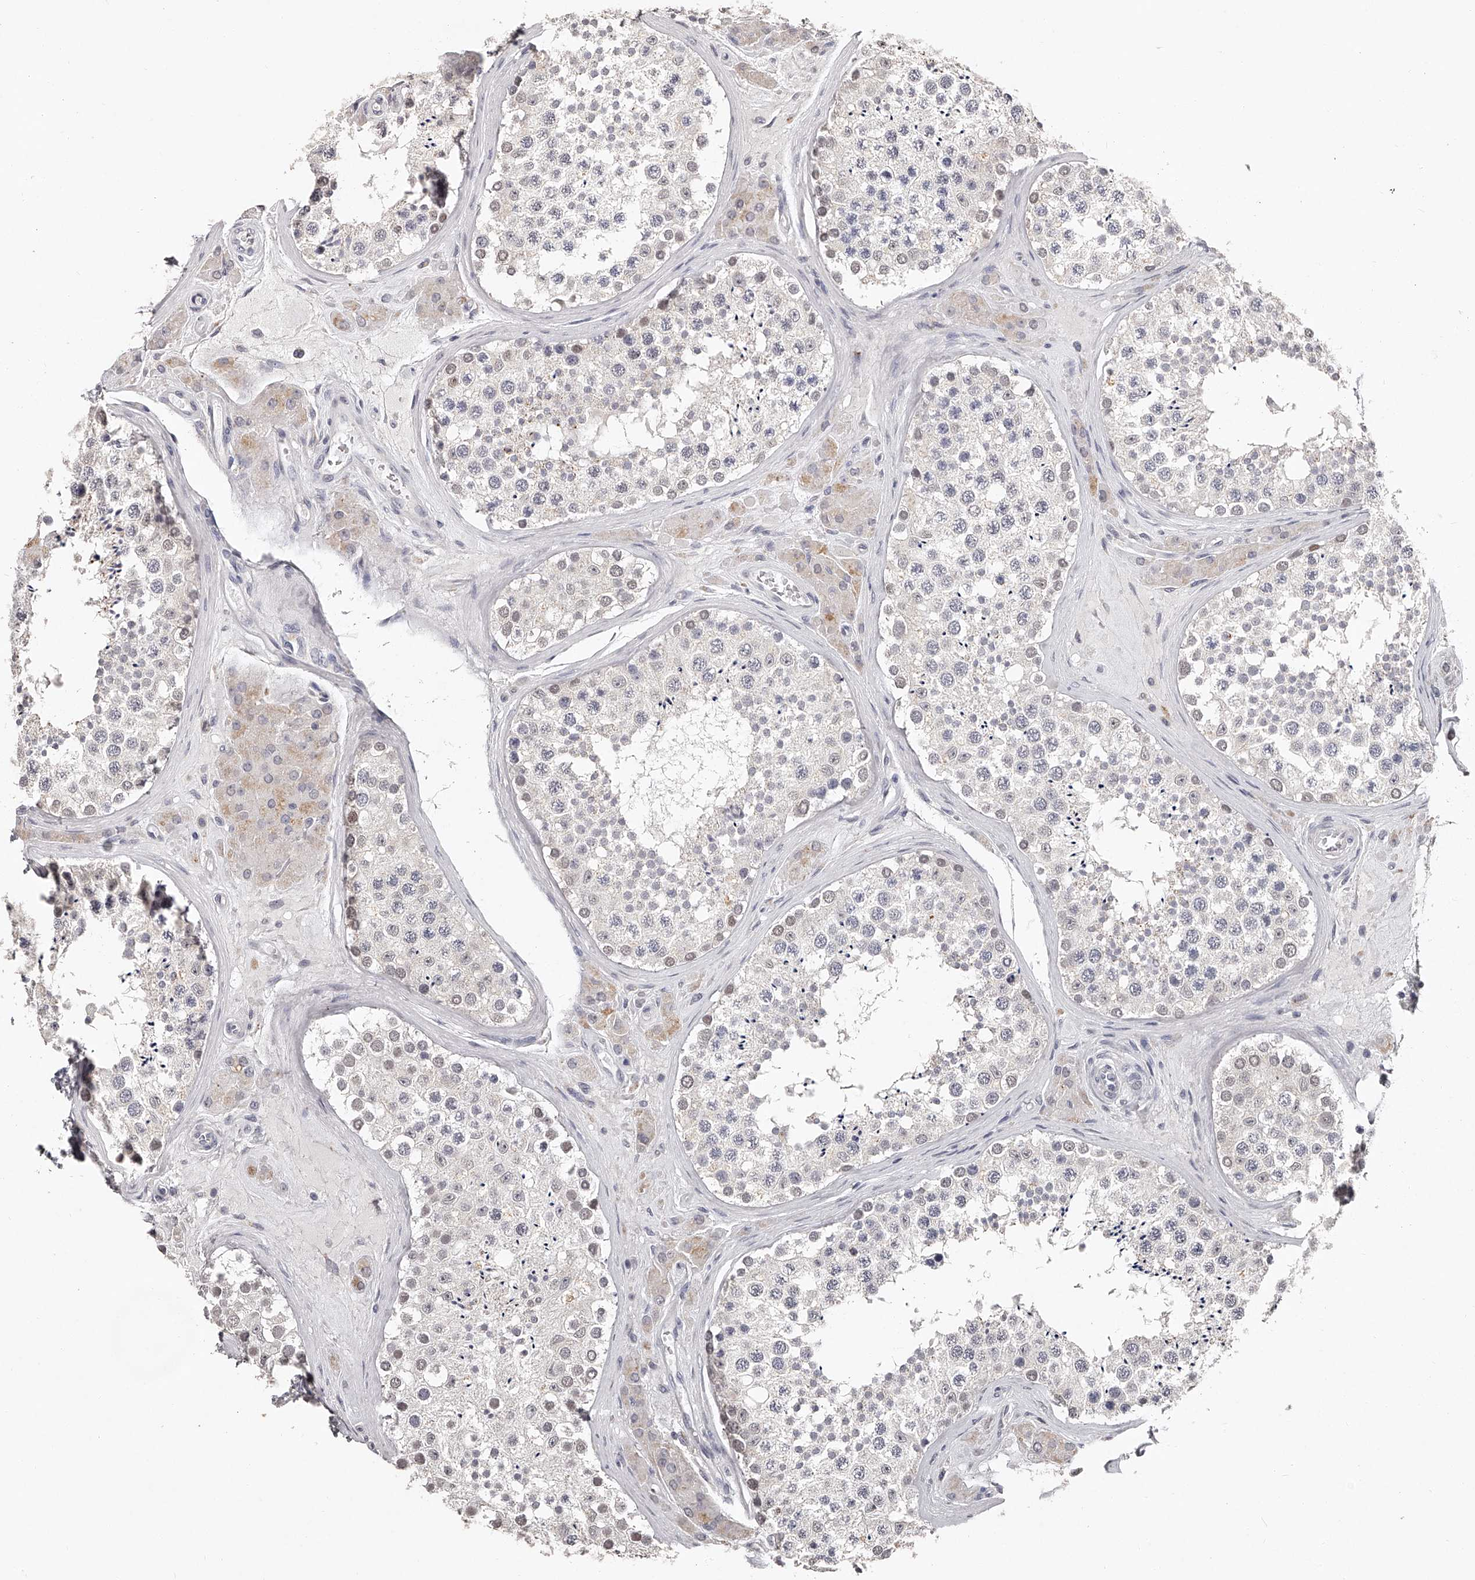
{"staining": {"intensity": "weak", "quantity": "<25%", "location": "cytoplasmic/membranous"}, "tissue": "testis", "cell_type": "Cells in seminiferous ducts", "image_type": "normal", "snomed": [{"axis": "morphology", "description": "Normal tissue, NOS"}, {"axis": "topography", "description": "Testis"}], "caption": "An IHC image of benign testis is shown. There is no staining in cells in seminiferous ducts of testis. The staining was performed using DAB (3,3'-diaminobenzidine) to visualize the protein expression in brown, while the nuclei were stained in blue with hematoxylin (Magnification: 20x).", "gene": "NT5DC1", "patient": {"sex": "male", "age": 46}}